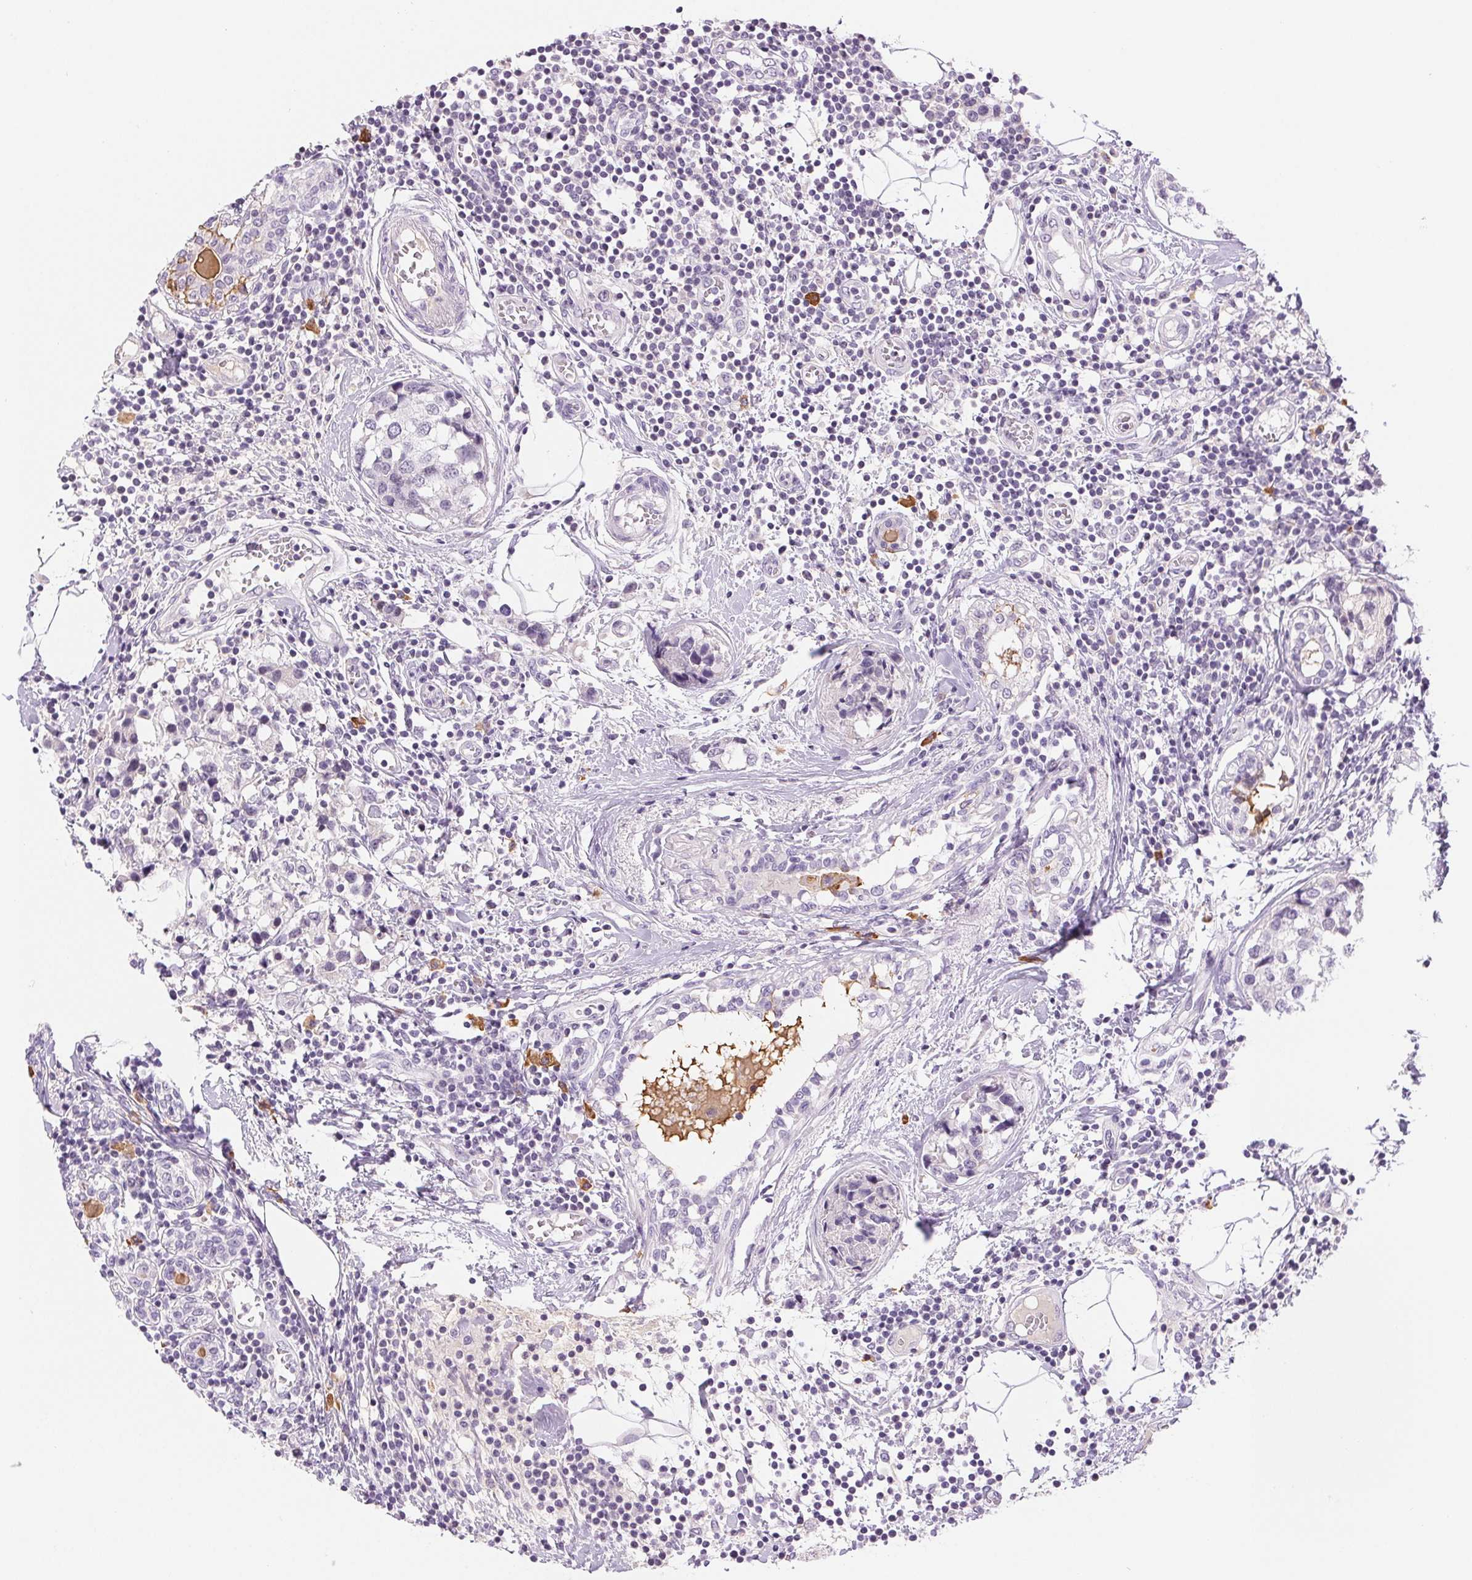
{"staining": {"intensity": "negative", "quantity": "none", "location": "none"}, "tissue": "breast cancer", "cell_type": "Tumor cells", "image_type": "cancer", "snomed": [{"axis": "morphology", "description": "Lobular carcinoma"}, {"axis": "topography", "description": "Breast"}], "caption": "Immunohistochemistry histopathology image of breast cancer stained for a protein (brown), which exhibits no staining in tumor cells.", "gene": "IFIT1B", "patient": {"sex": "female", "age": 59}}